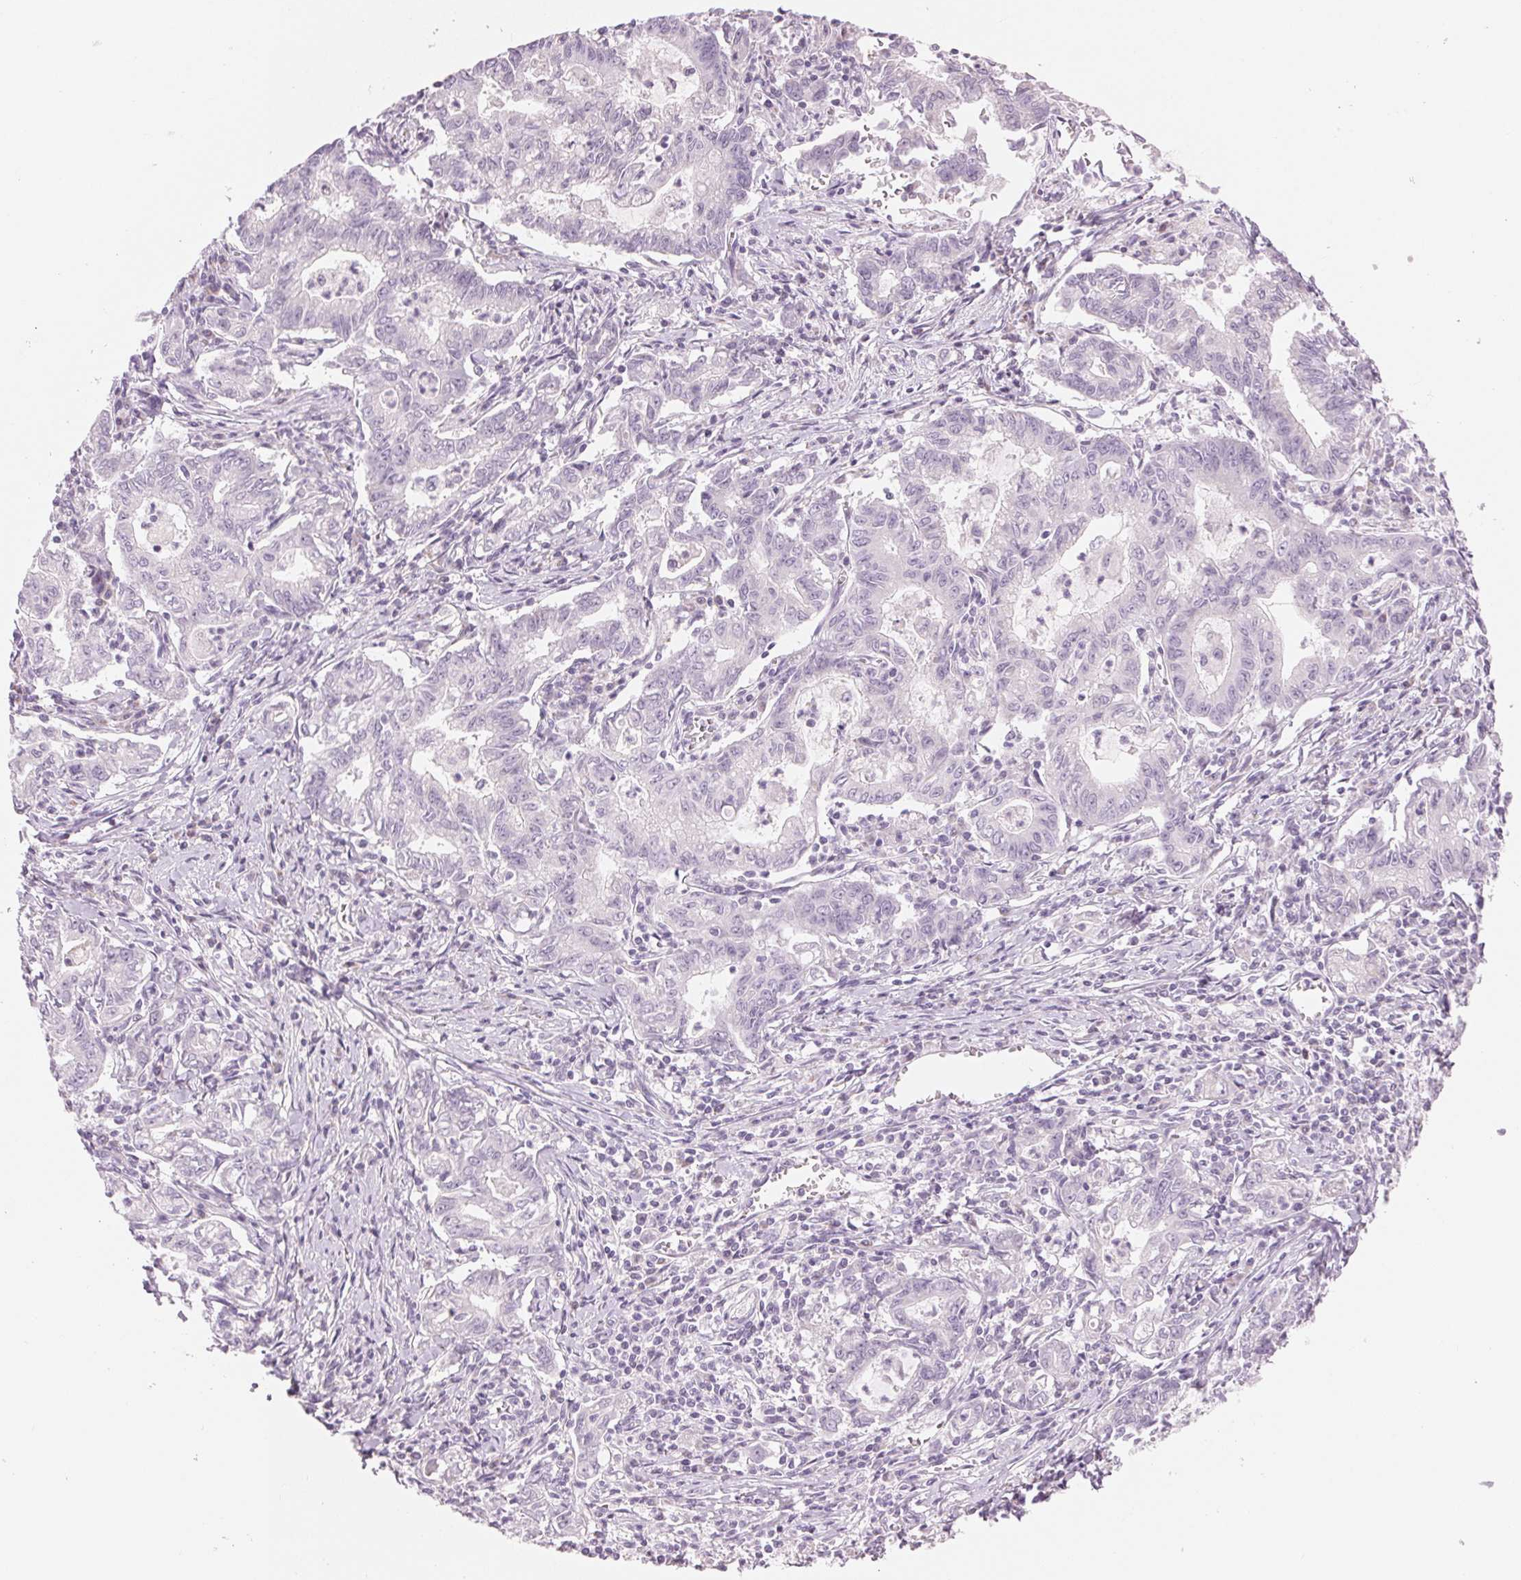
{"staining": {"intensity": "negative", "quantity": "none", "location": "none"}, "tissue": "stomach cancer", "cell_type": "Tumor cells", "image_type": "cancer", "snomed": [{"axis": "morphology", "description": "Adenocarcinoma, NOS"}, {"axis": "topography", "description": "Stomach, upper"}], "caption": "Immunohistochemistry photomicrograph of neoplastic tissue: human adenocarcinoma (stomach) stained with DAB (3,3'-diaminobenzidine) demonstrates no significant protein staining in tumor cells. (Stains: DAB immunohistochemistry with hematoxylin counter stain, Microscopy: brightfield microscopy at high magnification).", "gene": "HOXB13", "patient": {"sex": "female", "age": 79}}